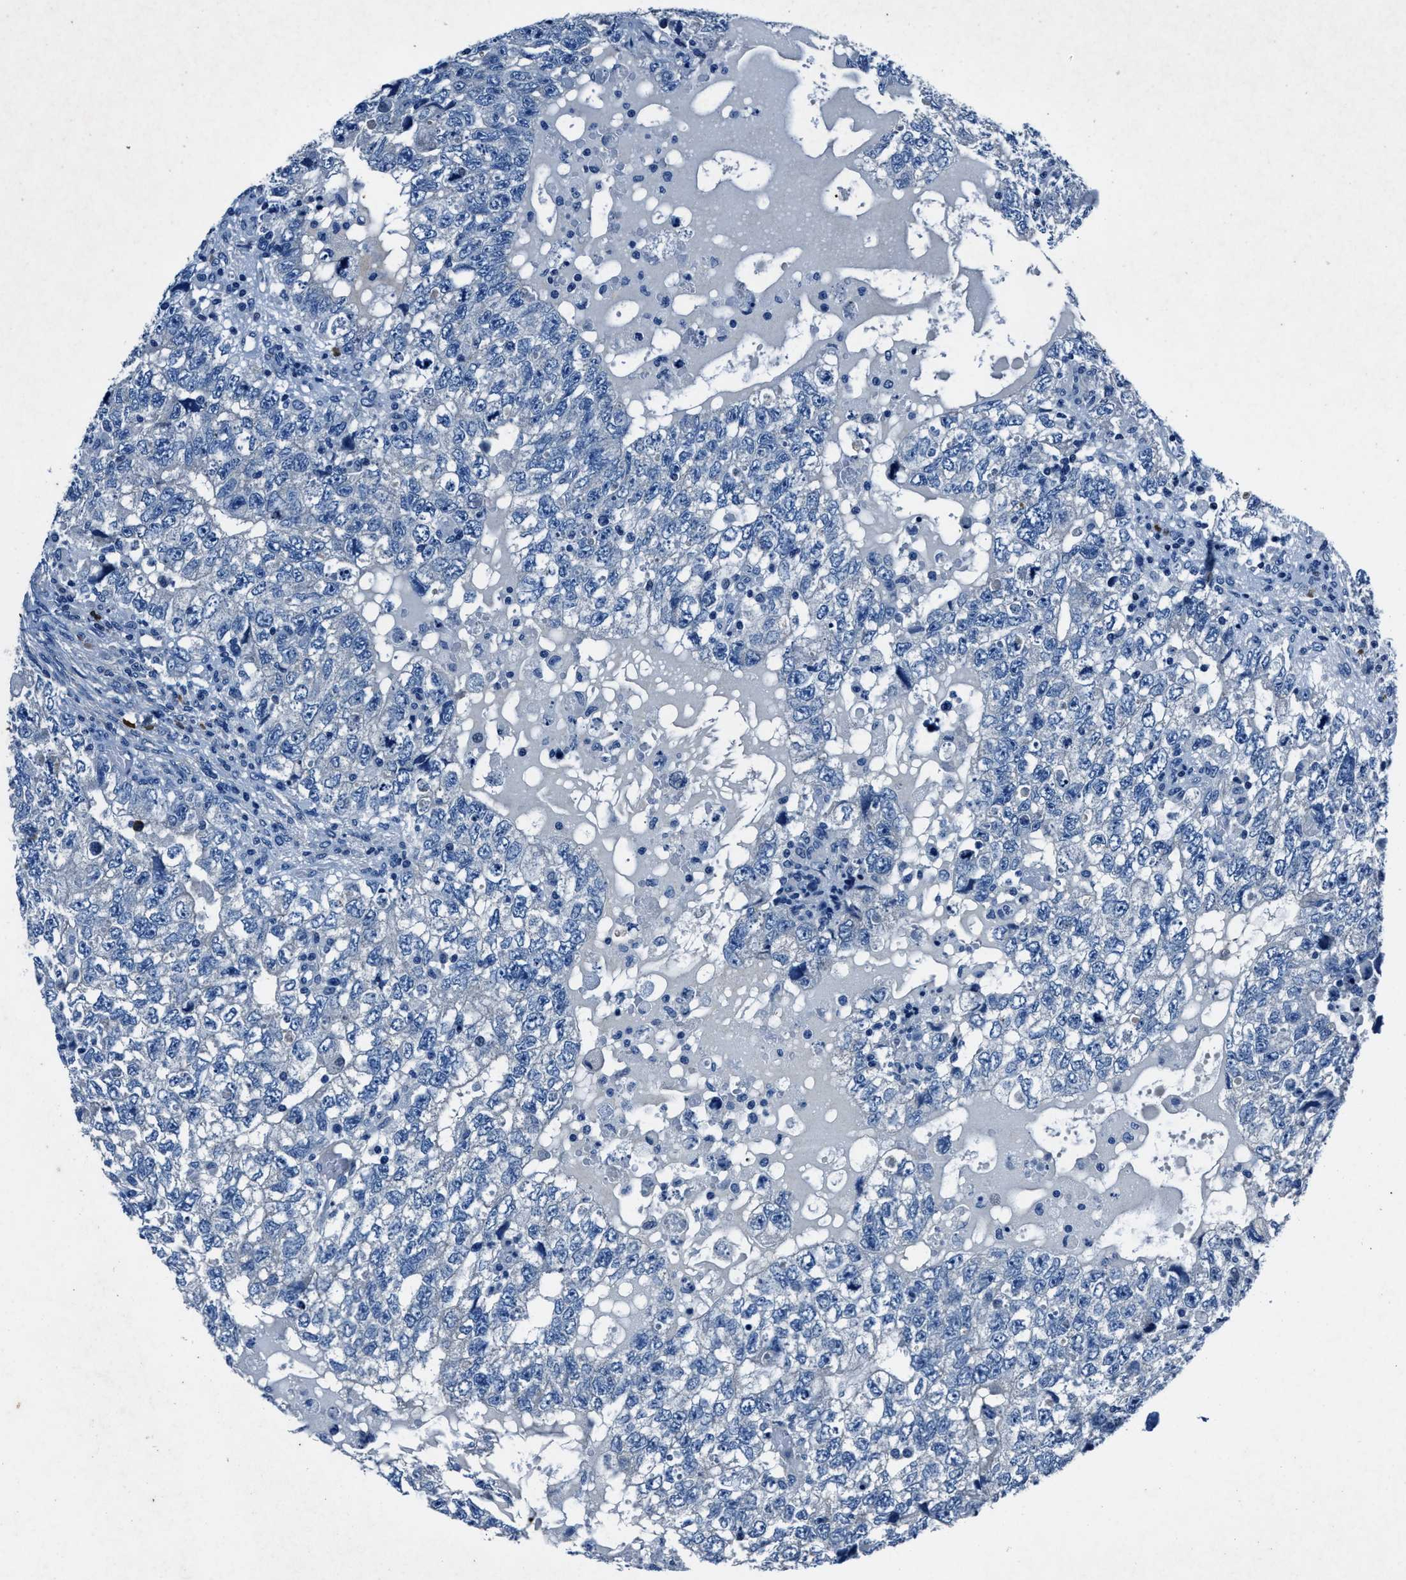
{"staining": {"intensity": "negative", "quantity": "none", "location": "none"}, "tissue": "testis cancer", "cell_type": "Tumor cells", "image_type": "cancer", "snomed": [{"axis": "morphology", "description": "Carcinoma, Embryonal, NOS"}, {"axis": "topography", "description": "Testis"}], "caption": "Tumor cells show no significant protein staining in testis cancer (embryonal carcinoma).", "gene": "NACAD", "patient": {"sex": "male", "age": 36}}